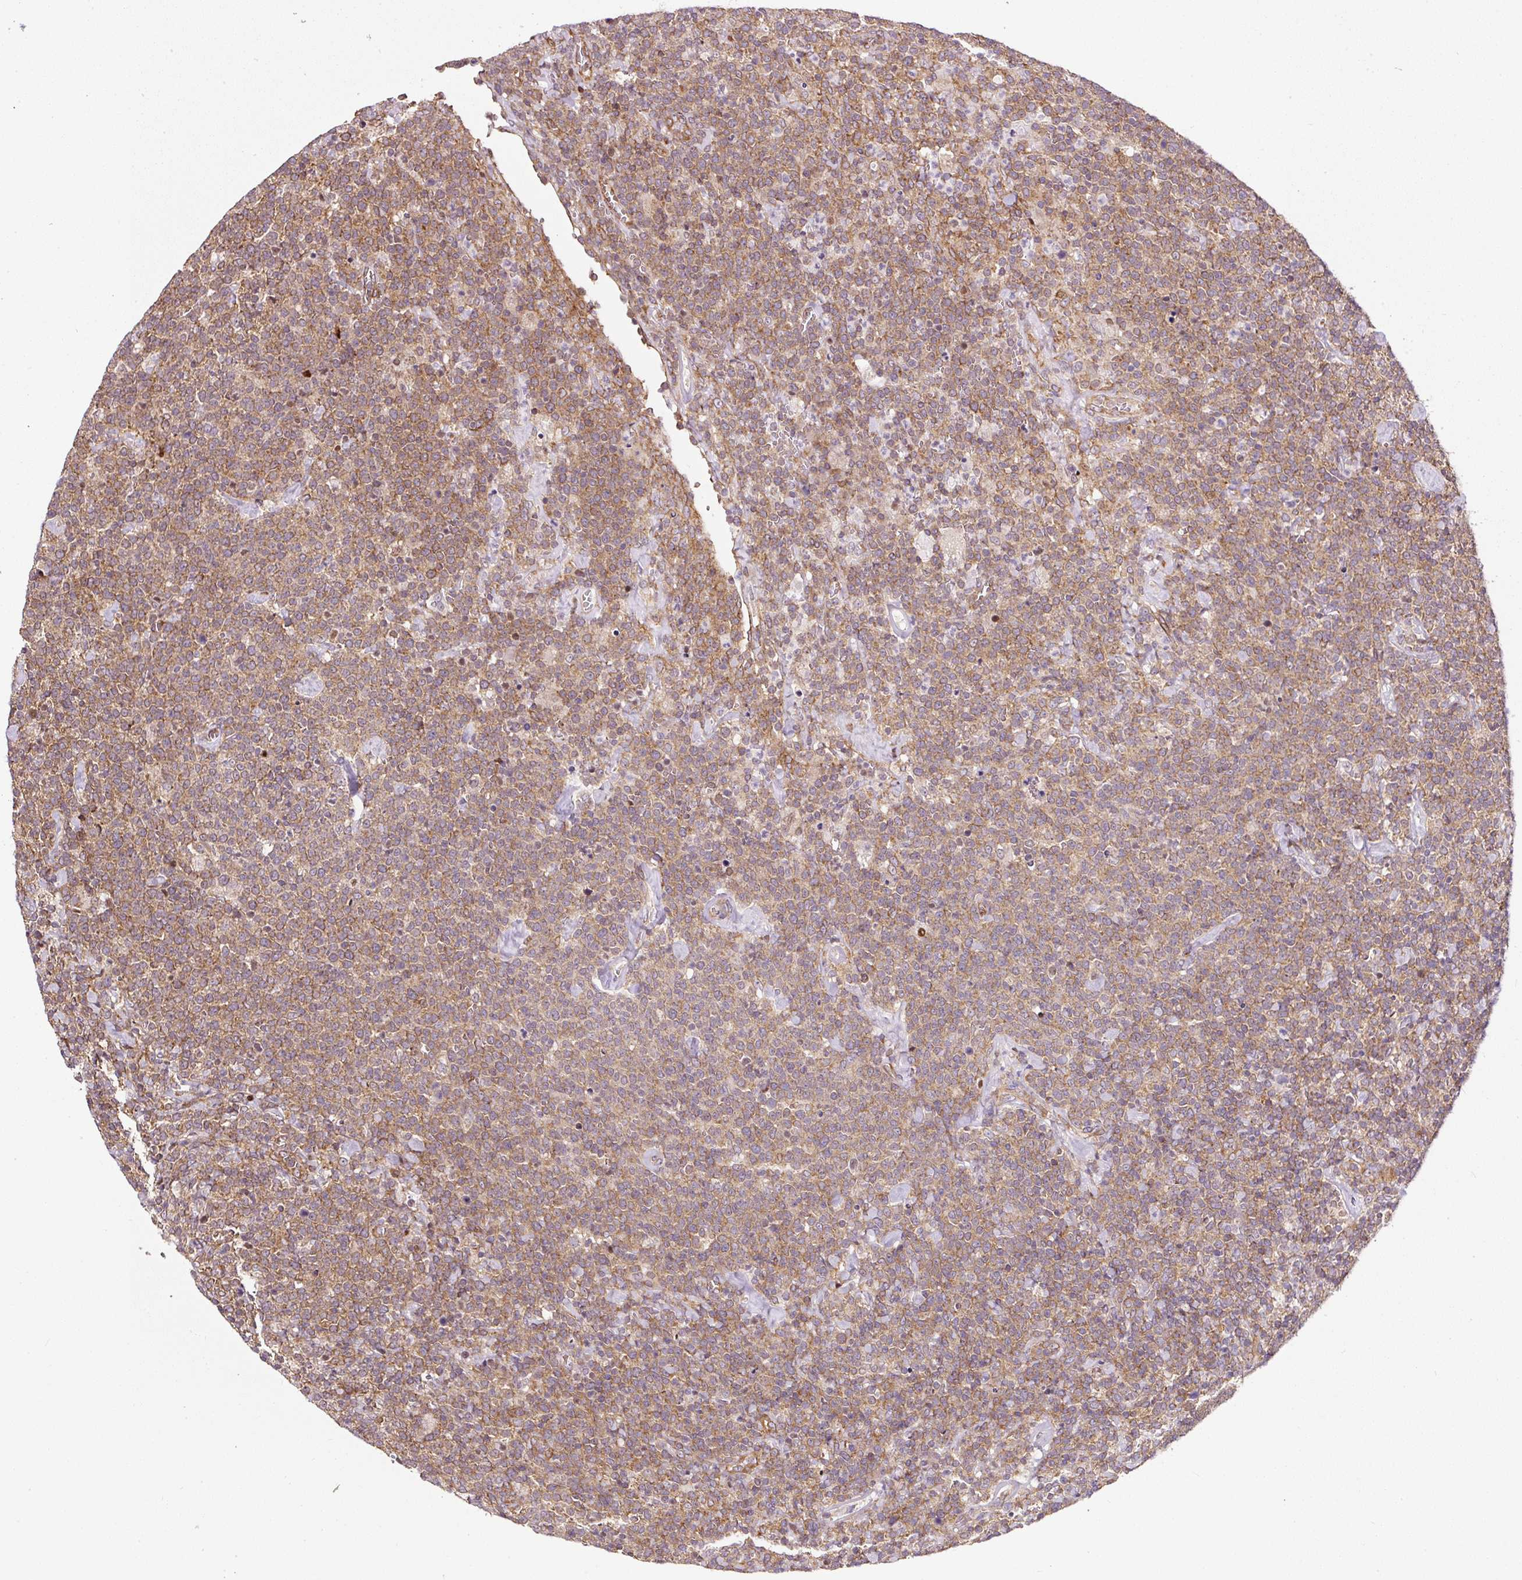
{"staining": {"intensity": "moderate", "quantity": ">75%", "location": "cytoplasmic/membranous"}, "tissue": "lymphoma", "cell_type": "Tumor cells", "image_type": "cancer", "snomed": [{"axis": "morphology", "description": "Malignant lymphoma, non-Hodgkin's type, High grade"}, {"axis": "topography", "description": "Lymph node"}], "caption": "IHC micrograph of high-grade malignant lymphoma, non-Hodgkin's type stained for a protein (brown), which displays medium levels of moderate cytoplasmic/membranous staining in approximately >75% of tumor cells.", "gene": "KDM4E", "patient": {"sex": "male", "age": 61}}